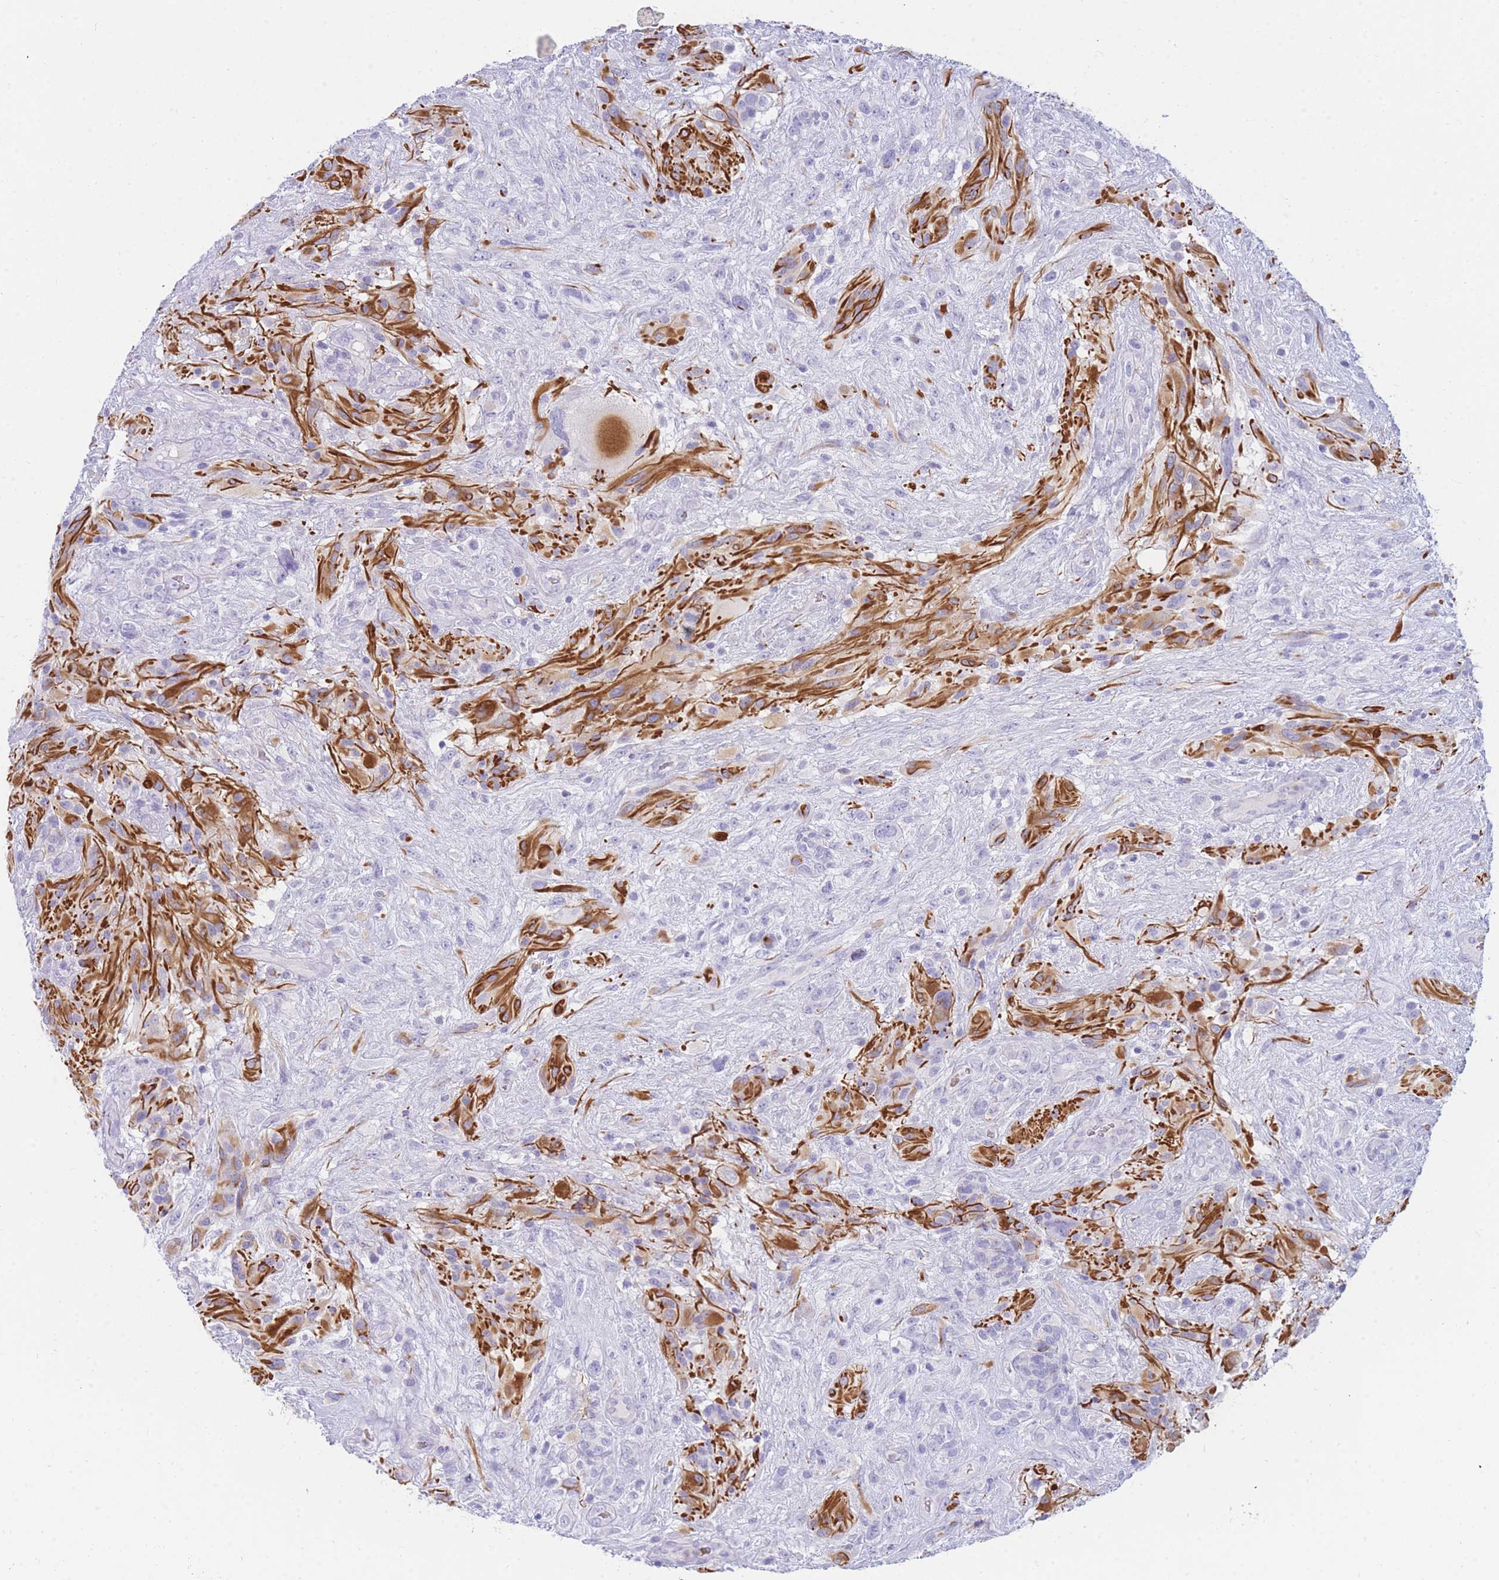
{"staining": {"intensity": "negative", "quantity": "none", "location": "none"}, "tissue": "glioma", "cell_type": "Tumor cells", "image_type": "cancer", "snomed": [{"axis": "morphology", "description": "Glioma, malignant, High grade"}, {"axis": "topography", "description": "Brain"}], "caption": "The immunohistochemistry photomicrograph has no significant staining in tumor cells of glioma tissue.", "gene": "NKX1-2", "patient": {"sex": "male", "age": 61}}